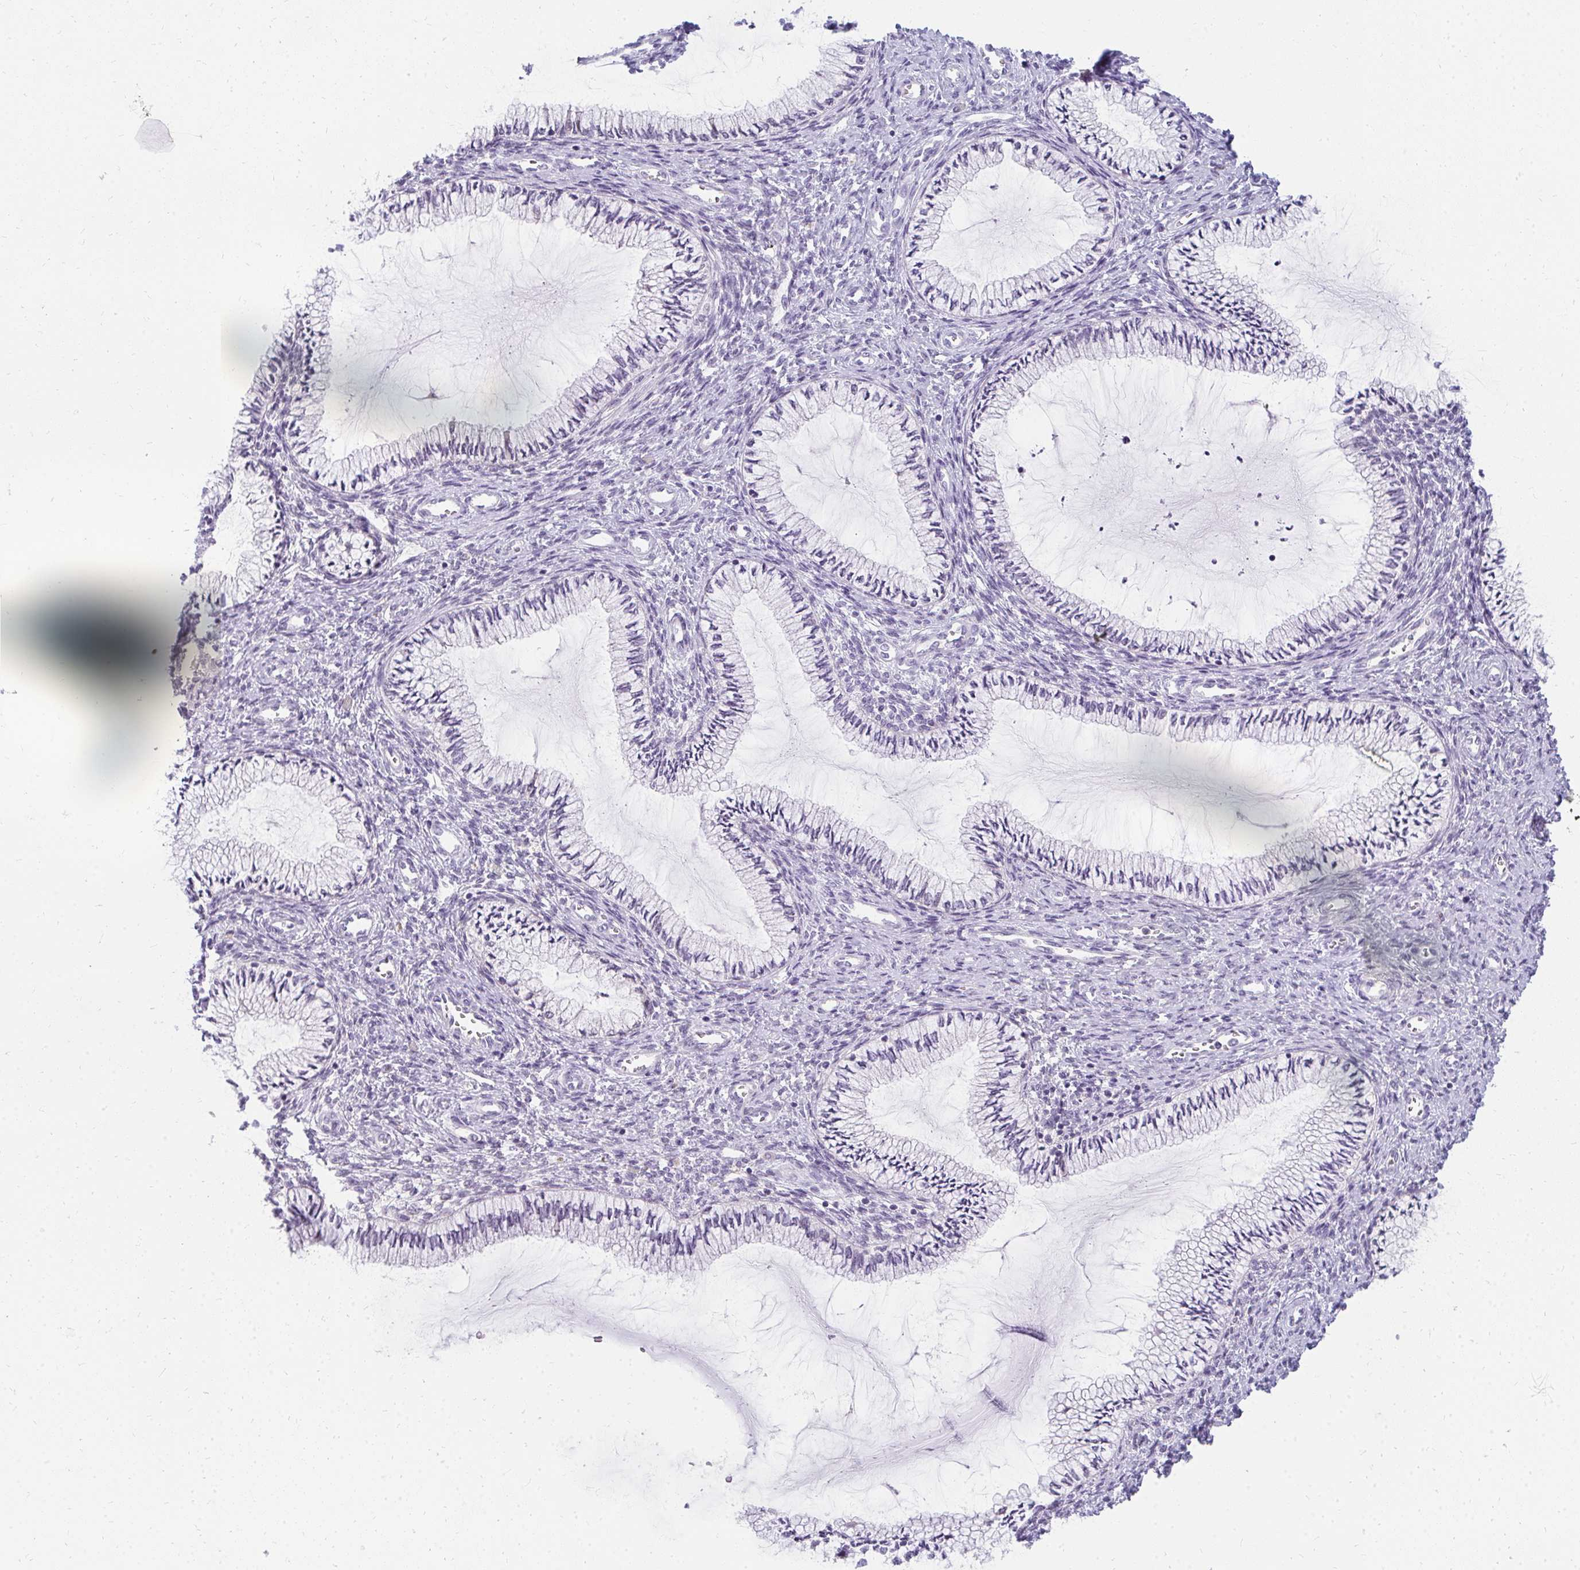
{"staining": {"intensity": "negative", "quantity": "none", "location": "none"}, "tissue": "cervix", "cell_type": "Glandular cells", "image_type": "normal", "snomed": [{"axis": "morphology", "description": "Normal tissue, NOS"}, {"axis": "topography", "description": "Cervix"}], "caption": "High power microscopy micrograph of an IHC photomicrograph of benign cervix, revealing no significant expression in glandular cells. Nuclei are stained in blue.", "gene": "PPP1R3G", "patient": {"sex": "female", "age": 24}}